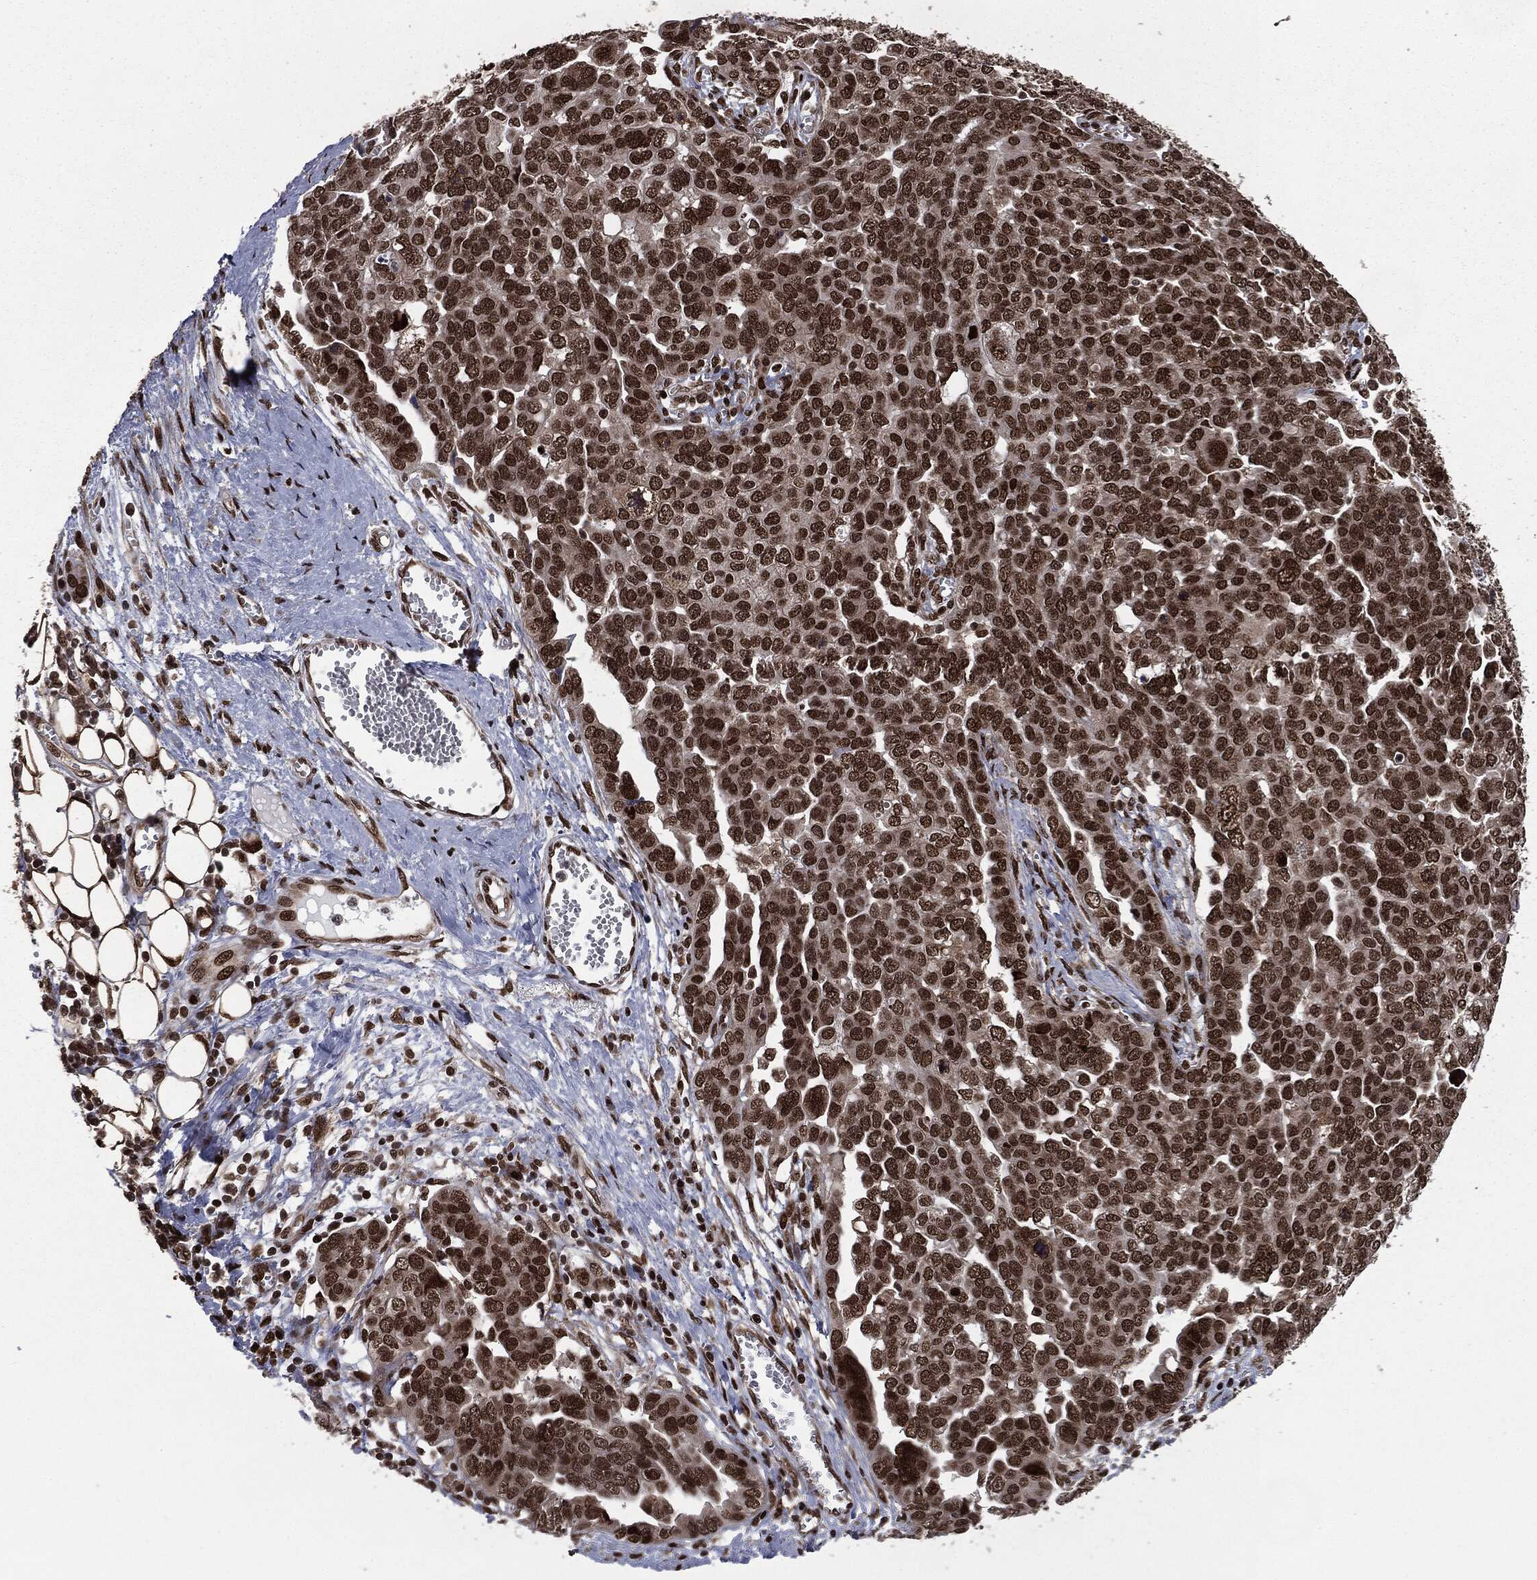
{"staining": {"intensity": "strong", "quantity": ">75%", "location": "nuclear"}, "tissue": "ovarian cancer", "cell_type": "Tumor cells", "image_type": "cancer", "snomed": [{"axis": "morphology", "description": "Cystadenocarcinoma, serous, NOS"}, {"axis": "topography", "description": "Ovary"}], "caption": "DAB immunohistochemical staining of human ovarian cancer (serous cystadenocarcinoma) exhibits strong nuclear protein expression in about >75% of tumor cells.", "gene": "DVL2", "patient": {"sex": "female", "age": 59}}